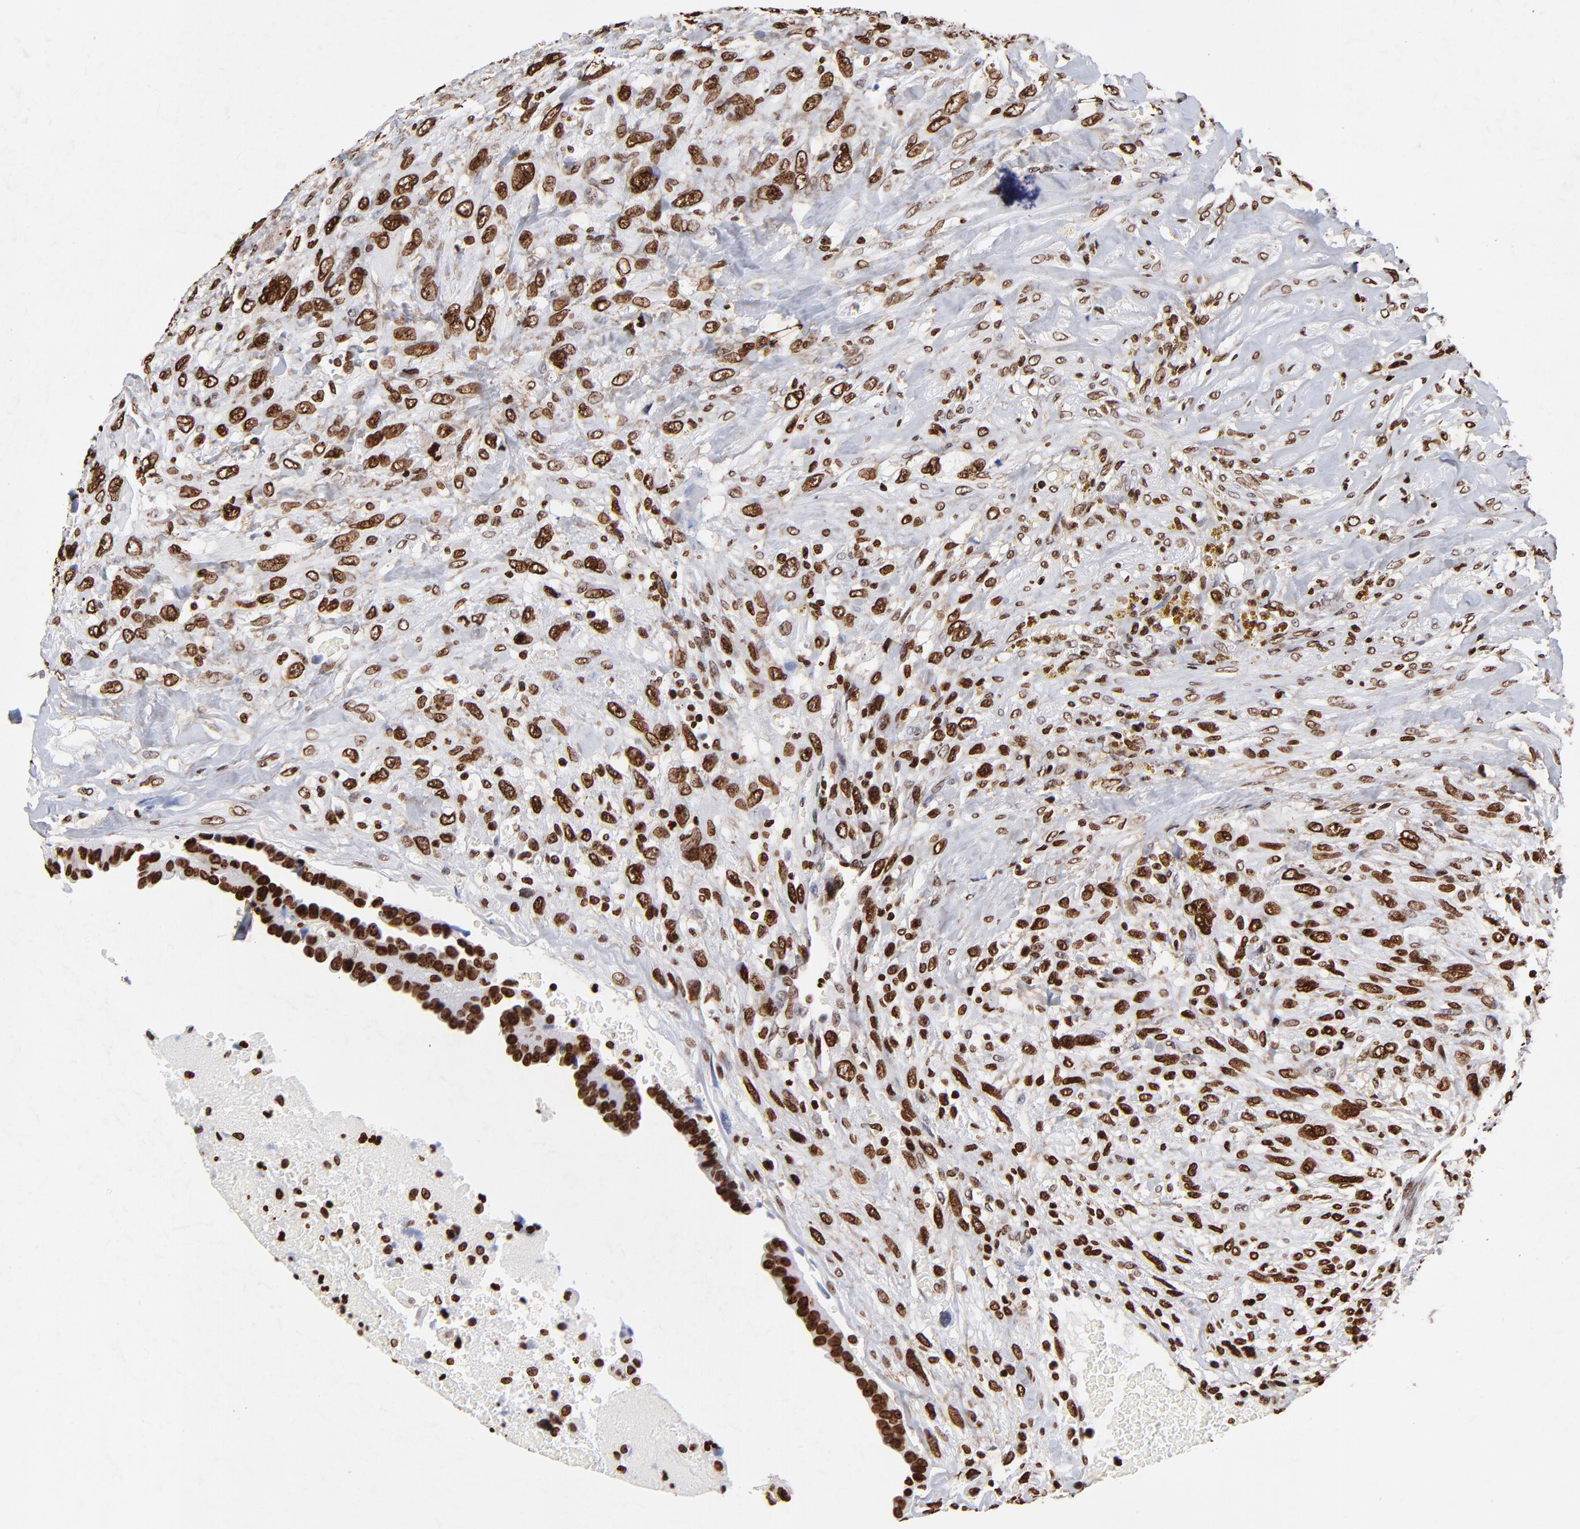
{"staining": {"intensity": "strong", "quantity": ">75%", "location": "nuclear"}, "tissue": "breast cancer", "cell_type": "Tumor cells", "image_type": "cancer", "snomed": [{"axis": "morphology", "description": "Neoplasm, malignant, NOS"}, {"axis": "topography", "description": "Breast"}], "caption": "This is an image of immunohistochemistry (IHC) staining of breast malignant neoplasm, which shows strong expression in the nuclear of tumor cells.", "gene": "FBH1", "patient": {"sex": "female", "age": 50}}